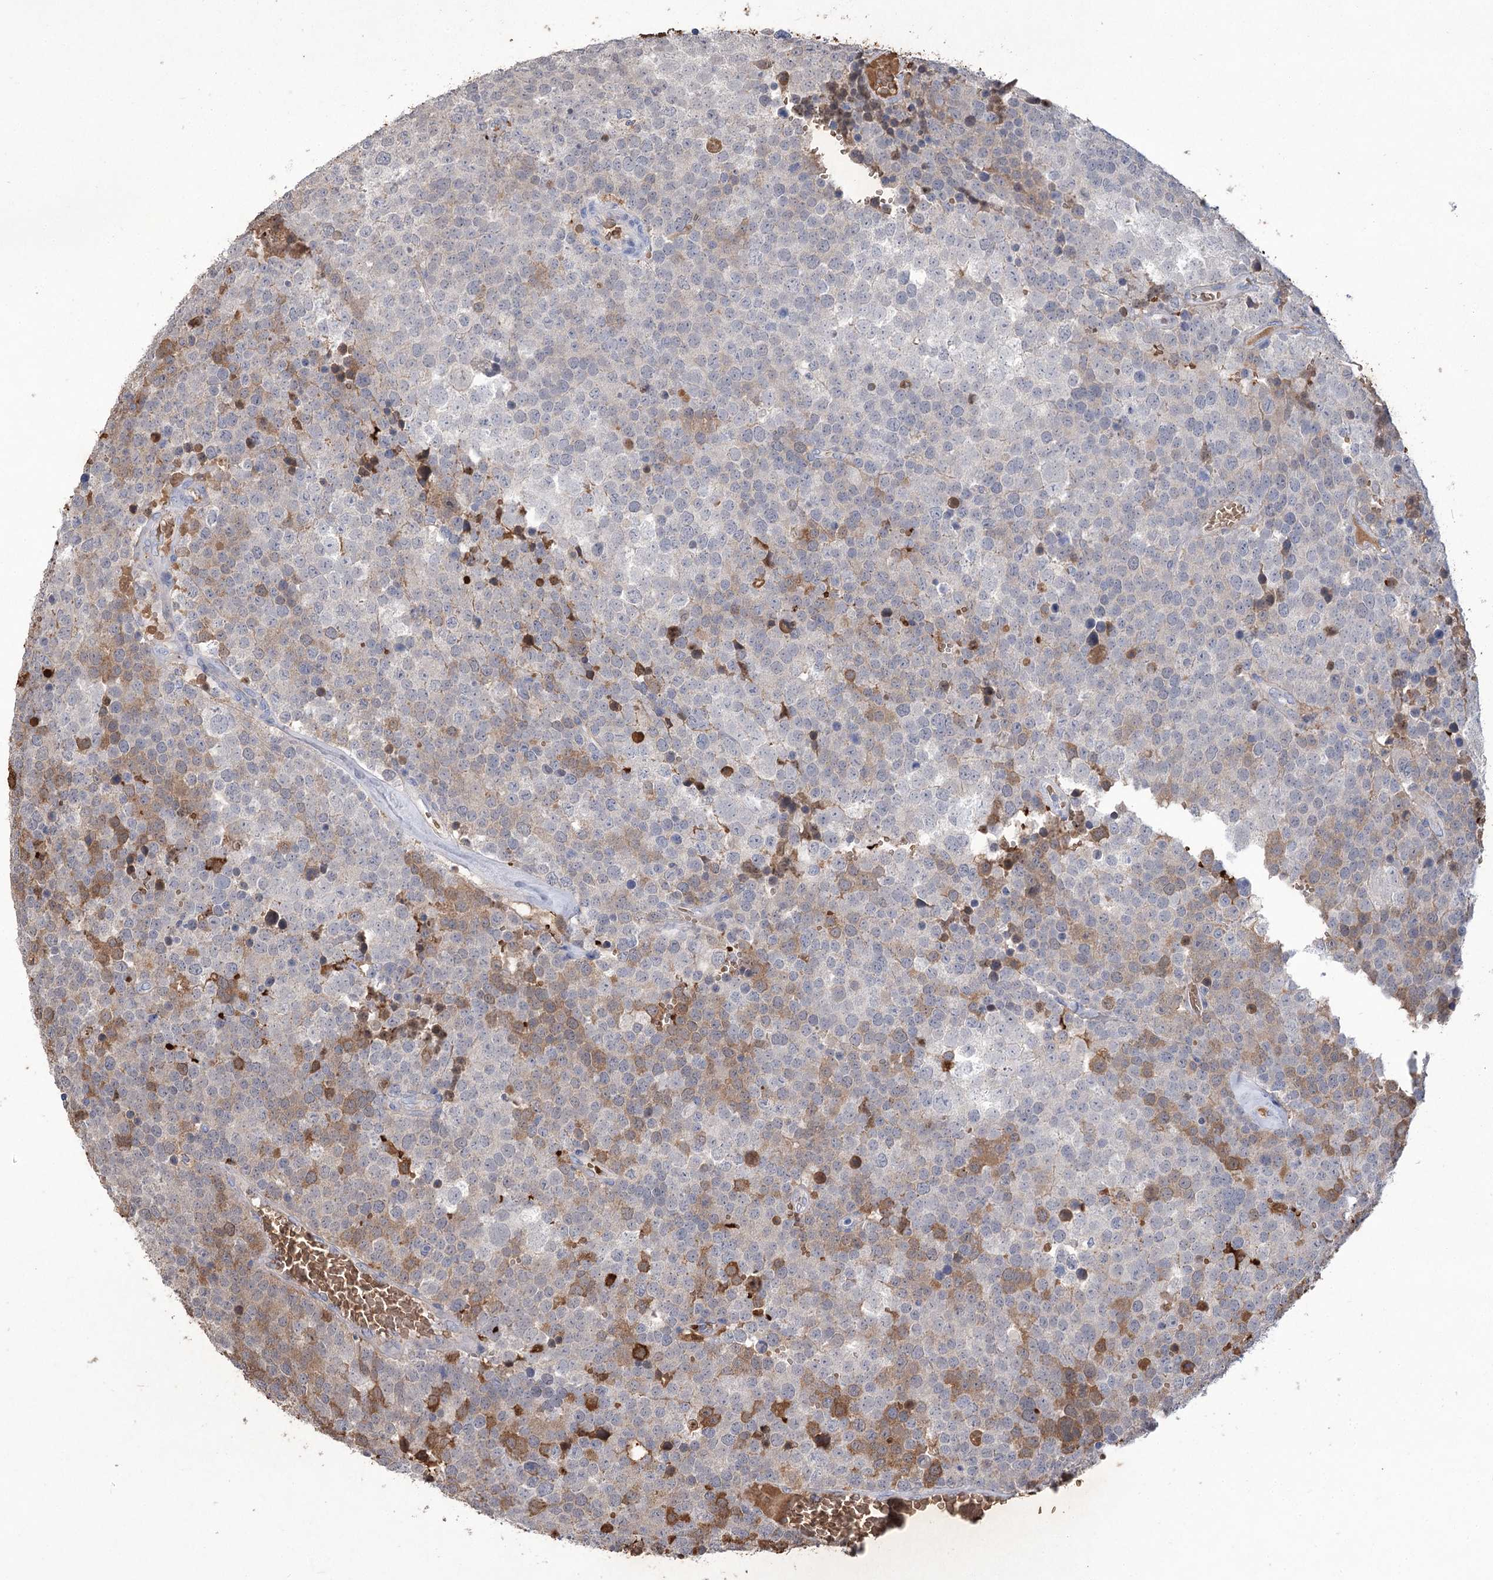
{"staining": {"intensity": "moderate", "quantity": "<25%", "location": "cytoplasmic/membranous"}, "tissue": "testis cancer", "cell_type": "Tumor cells", "image_type": "cancer", "snomed": [{"axis": "morphology", "description": "Seminoma, NOS"}, {"axis": "topography", "description": "Testis"}], "caption": "Moderate cytoplasmic/membranous protein positivity is identified in about <25% of tumor cells in seminoma (testis).", "gene": "HBA1", "patient": {"sex": "male", "age": 71}}